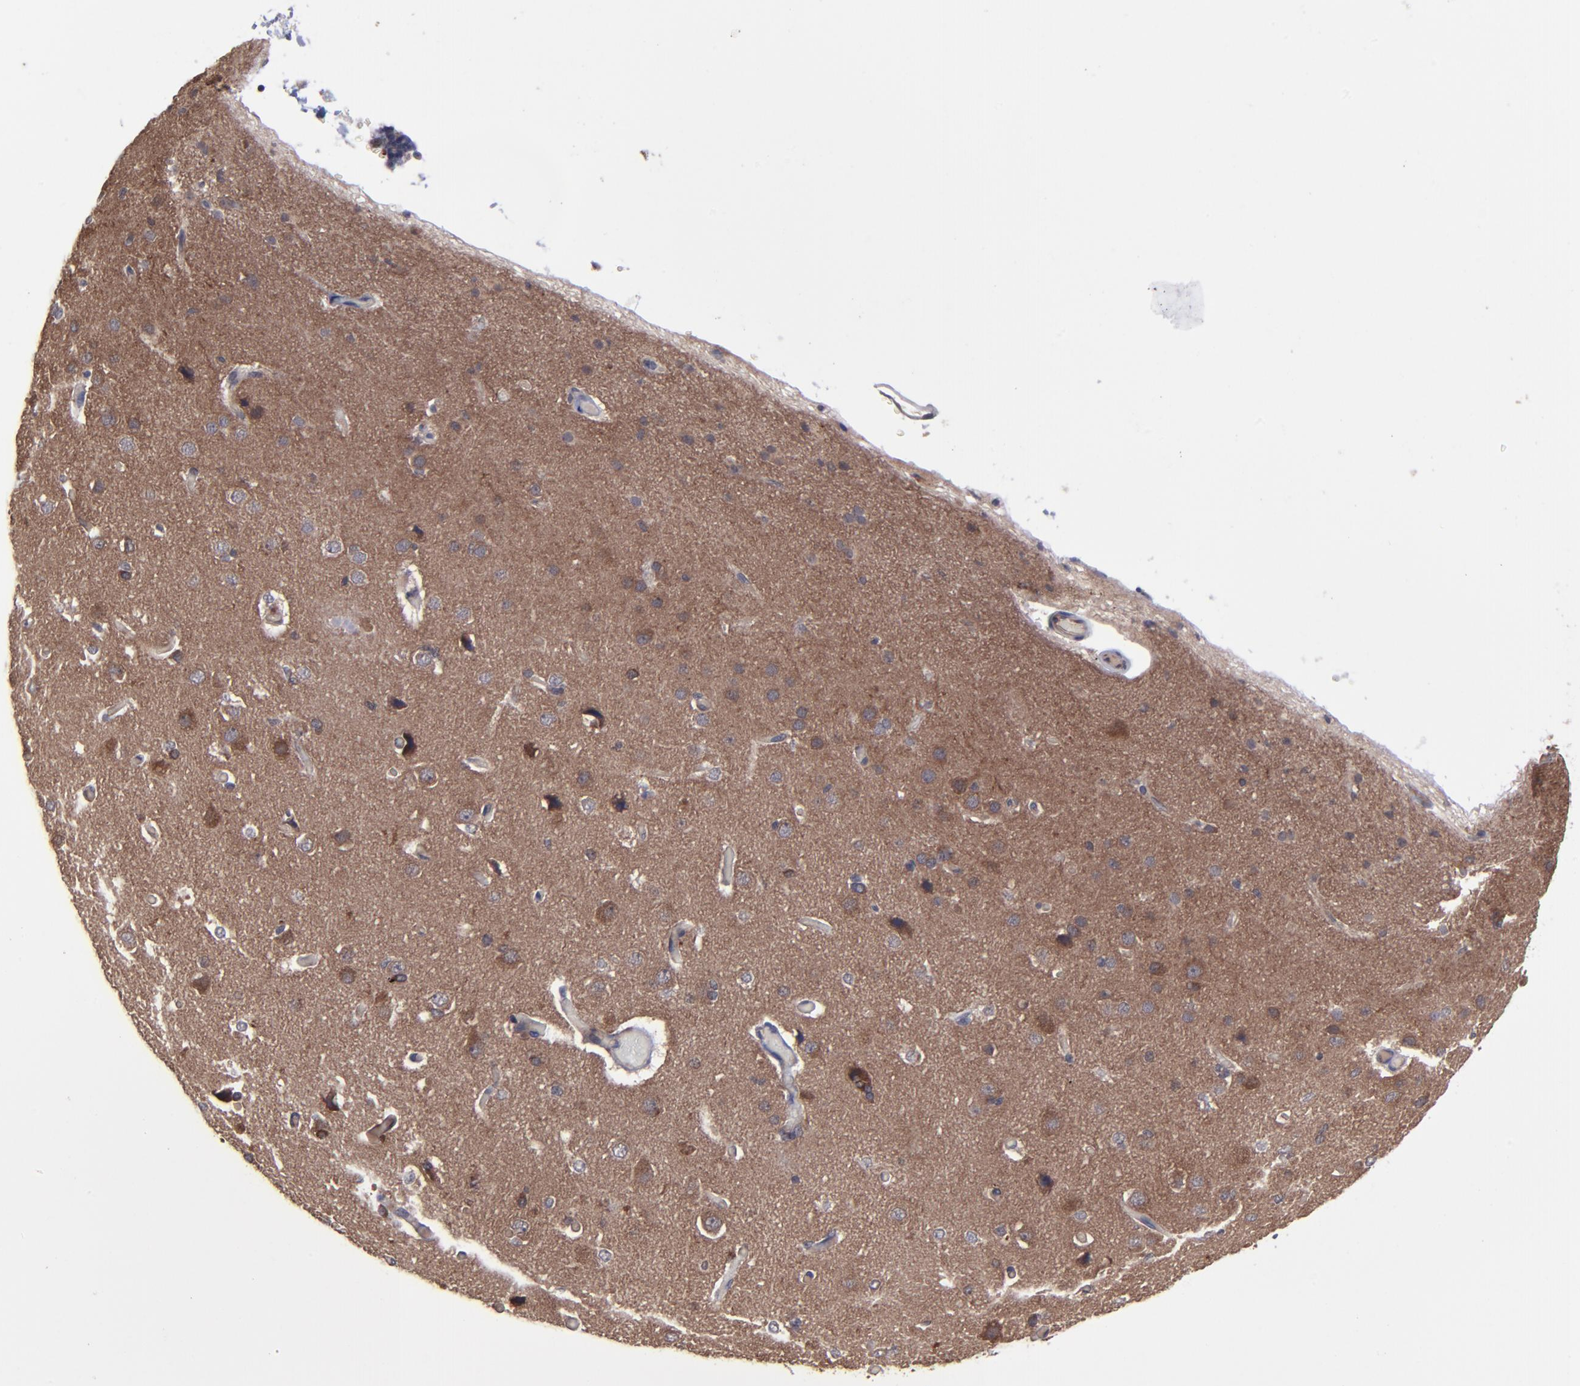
{"staining": {"intensity": "moderate", "quantity": "25%-75%", "location": "cytoplasmic/membranous"}, "tissue": "cerebral cortex", "cell_type": "Endothelial cells", "image_type": "normal", "snomed": [{"axis": "morphology", "description": "Normal tissue, NOS"}, {"axis": "morphology", "description": "Glioma, malignant, High grade"}, {"axis": "topography", "description": "Cerebral cortex"}], "caption": "Immunohistochemical staining of normal human cerebral cortex displays 25%-75% levels of moderate cytoplasmic/membranous protein positivity in approximately 25%-75% of endothelial cells.", "gene": "ZNF780A", "patient": {"sex": "male", "age": 77}}